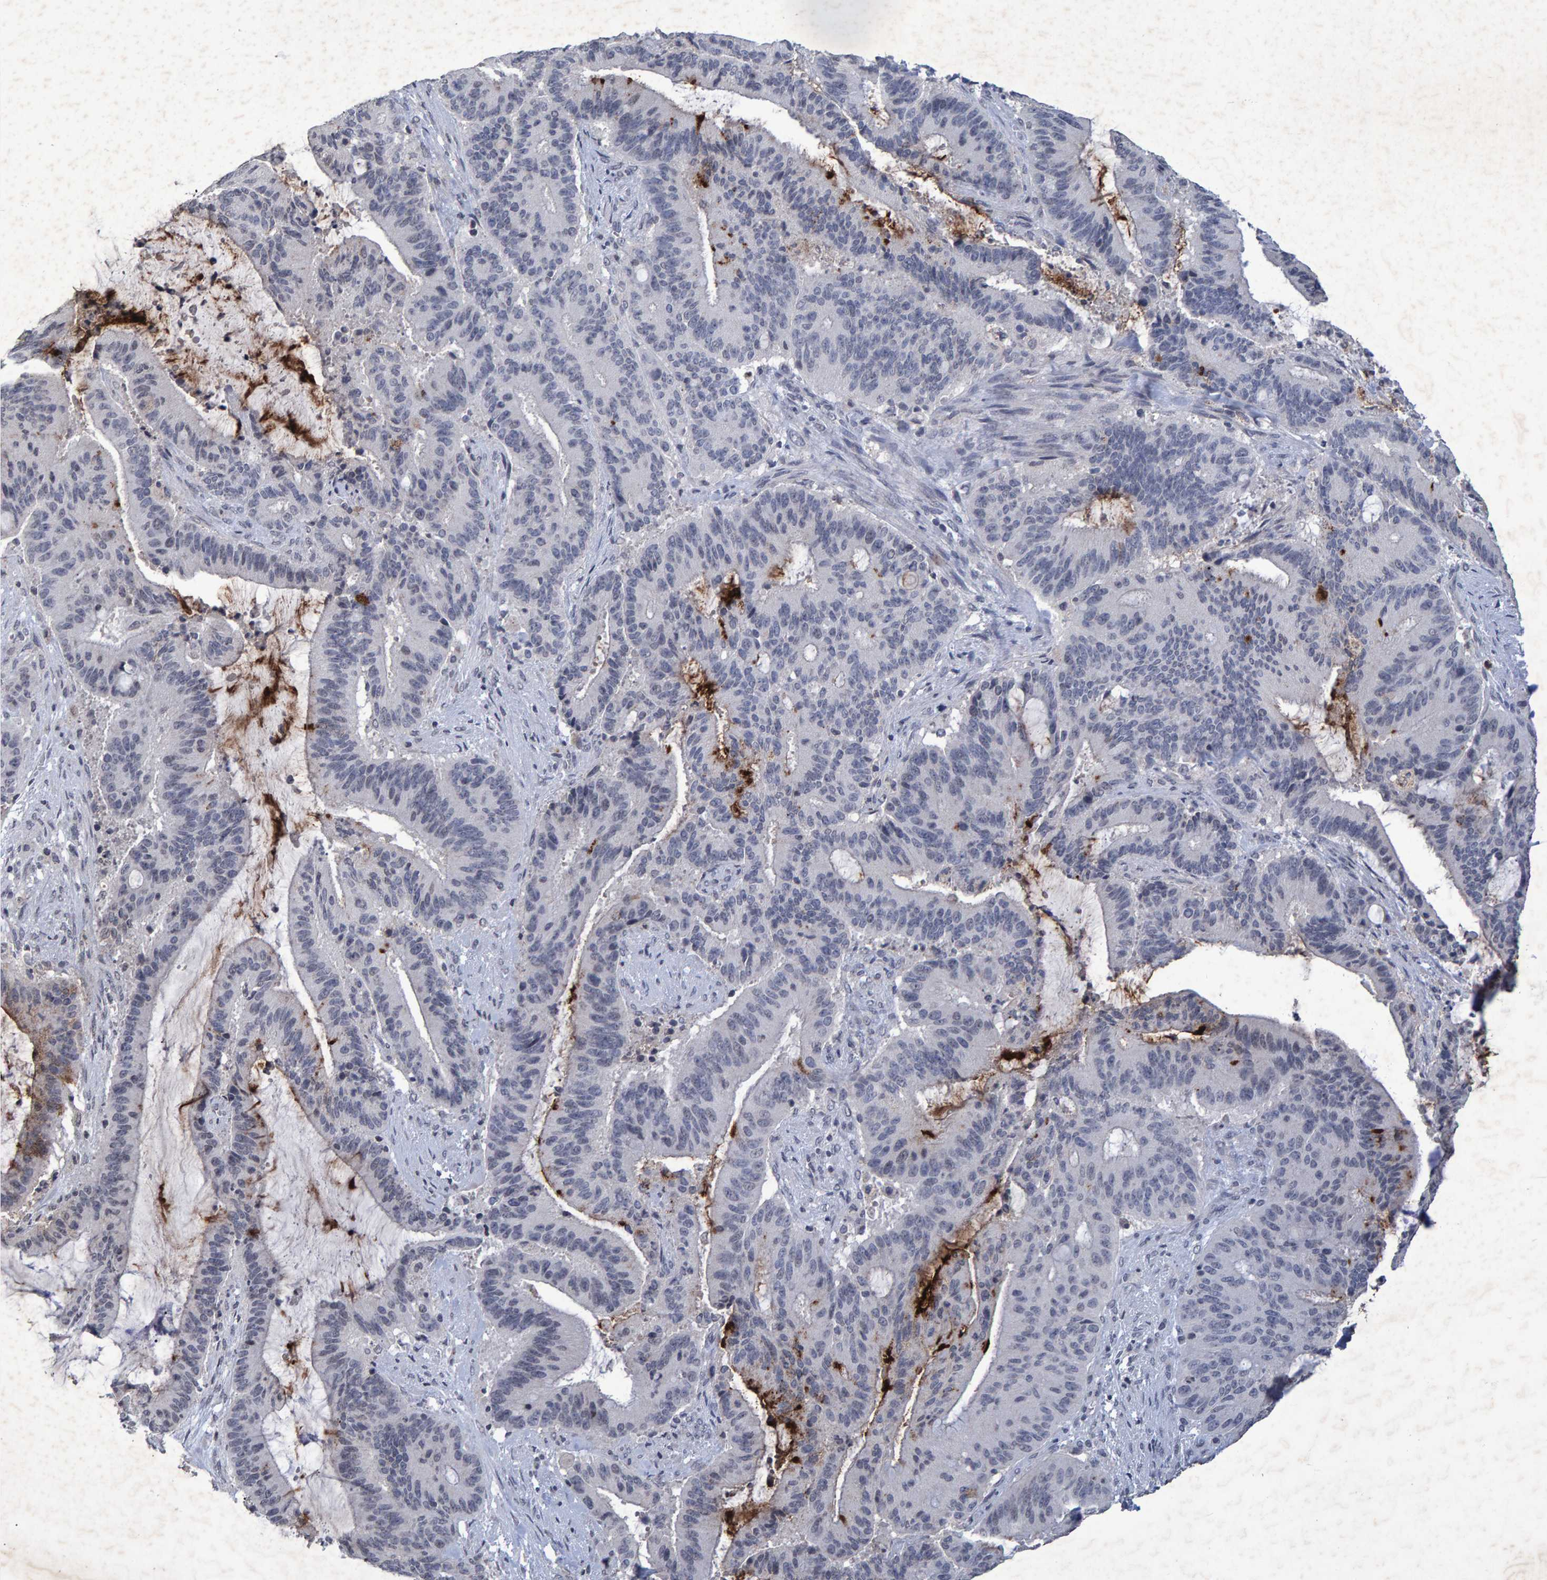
{"staining": {"intensity": "negative", "quantity": "none", "location": "none"}, "tissue": "liver cancer", "cell_type": "Tumor cells", "image_type": "cancer", "snomed": [{"axis": "morphology", "description": "Normal tissue, NOS"}, {"axis": "morphology", "description": "Cholangiocarcinoma"}, {"axis": "topography", "description": "Liver"}, {"axis": "topography", "description": "Peripheral nerve tissue"}], "caption": "IHC of cholangiocarcinoma (liver) exhibits no expression in tumor cells.", "gene": "GALC", "patient": {"sex": "female", "age": 73}}